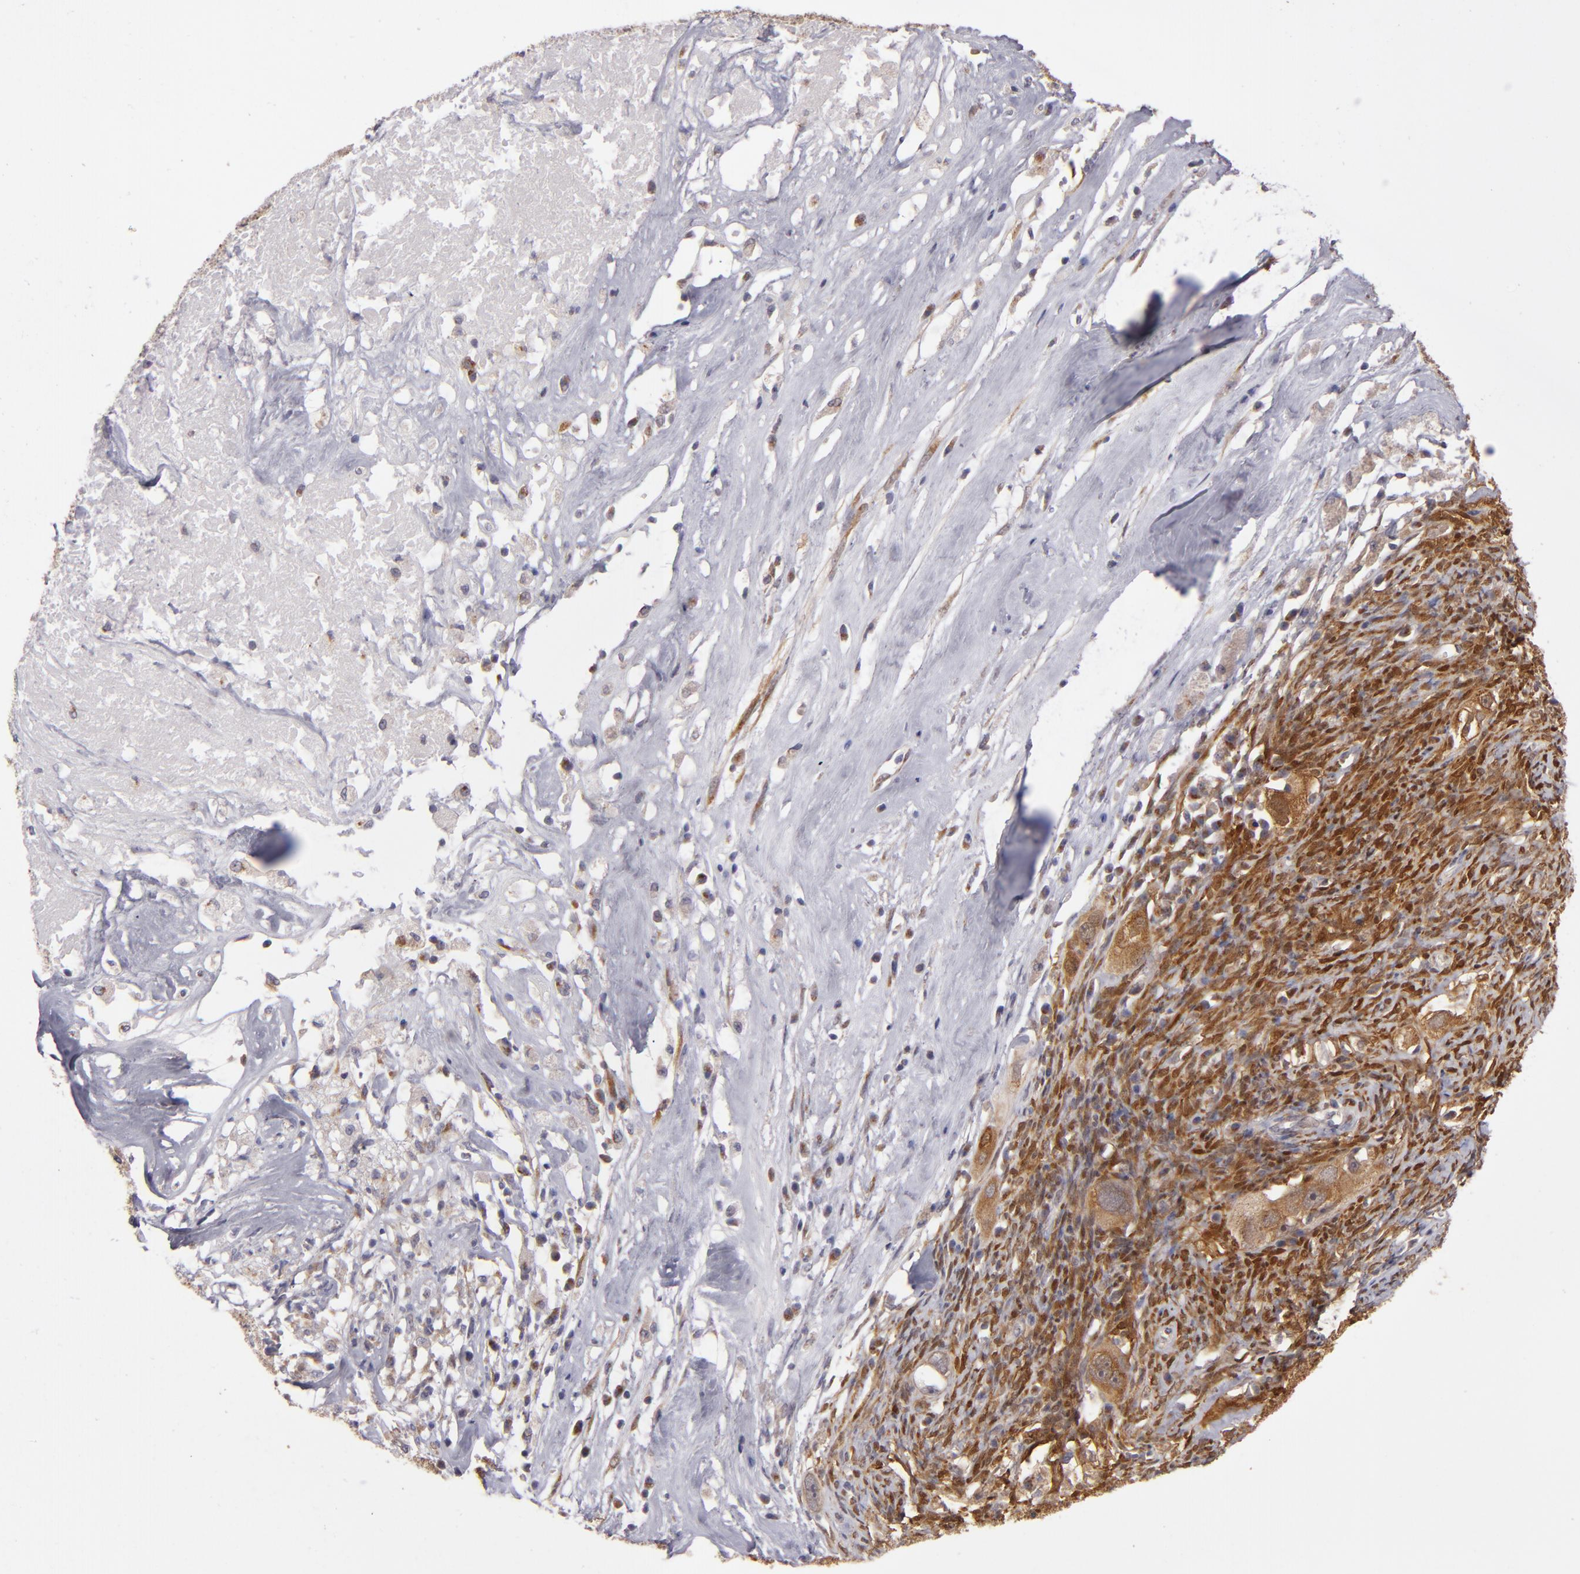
{"staining": {"intensity": "strong", "quantity": ">75%", "location": "cytoplasmic/membranous"}, "tissue": "ovarian cancer", "cell_type": "Tumor cells", "image_type": "cancer", "snomed": [{"axis": "morphology", "description": "Normal tissue, NOS"}, {"axis": "morphology", "description": "Cystadenocarcinoma, serous, NOS"}, {"axis": "topography", "description": "Ovary"}], "caption": "The micrograph displays immunohistochemical staining of ovarian cancer. There is strong cytoplasmic/membranous positivity is identified in approximately >75% of tumor cells. (DAB (3,3'-diaminobenzidine) = brown stain, brightfield microscopy at high magnification).", "gene": "SH2D4A", "patient": {"sex": "female", "age": 62}}